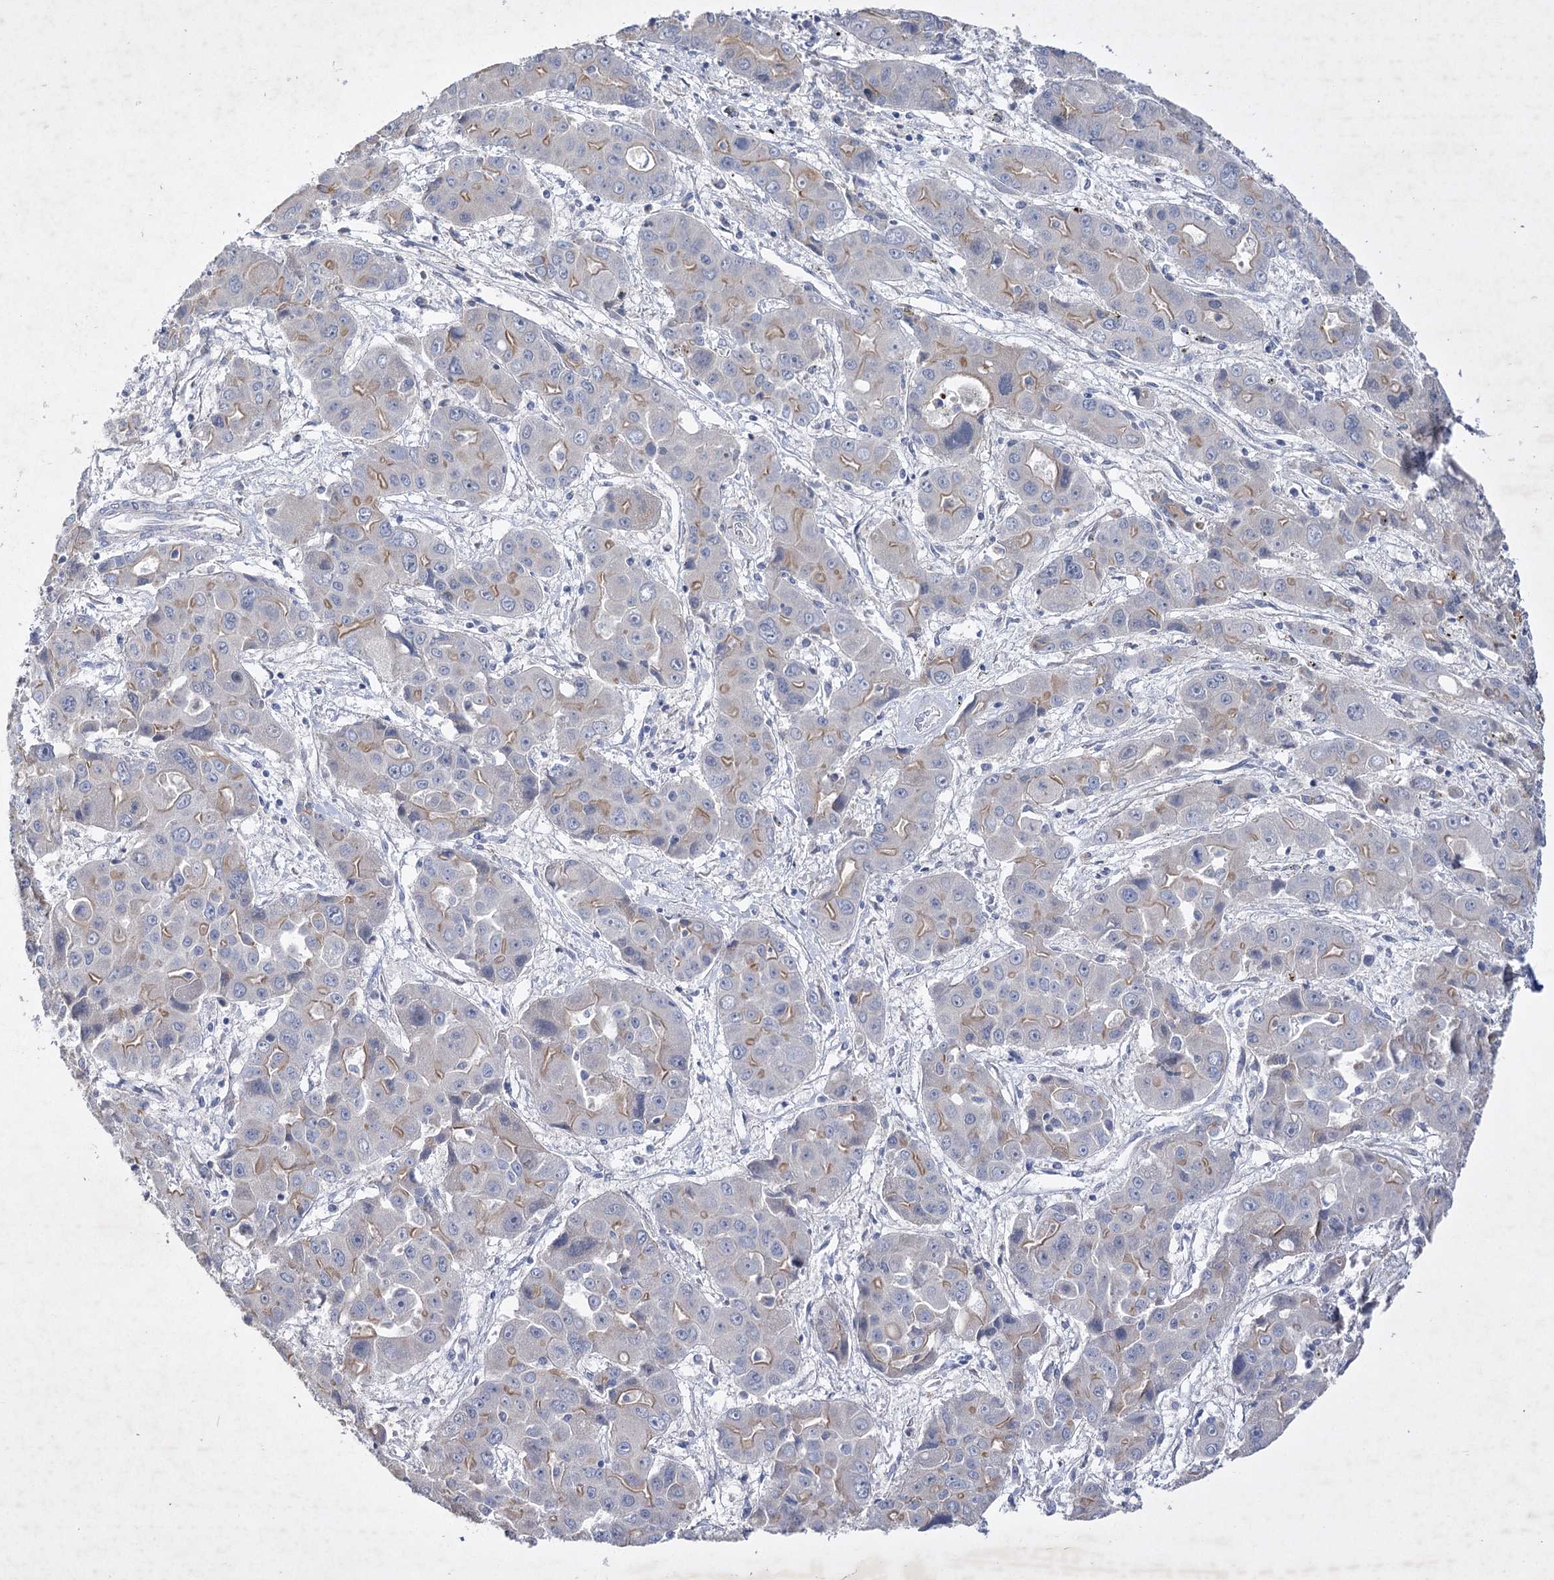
{"staining": {"intensity": "weak", "quantity": "<25%", "location": "cytoplasmic/membranous"}, "tissue": "liver cancer", "cell_type": "Tumor cells", "image_type": "cancer", "snomed": [{"axis": "morphology", "description": "Cholangiocarcinoma"}, {"axis": "topography", "description": "Liver"}], "caption": "Human liver cancer (cholangiocarcinoma) stained for a protein using IHC reveals no staining in tumor cells.", "gene": "COX15", "patient": {"sex": "male", "age": 67}}